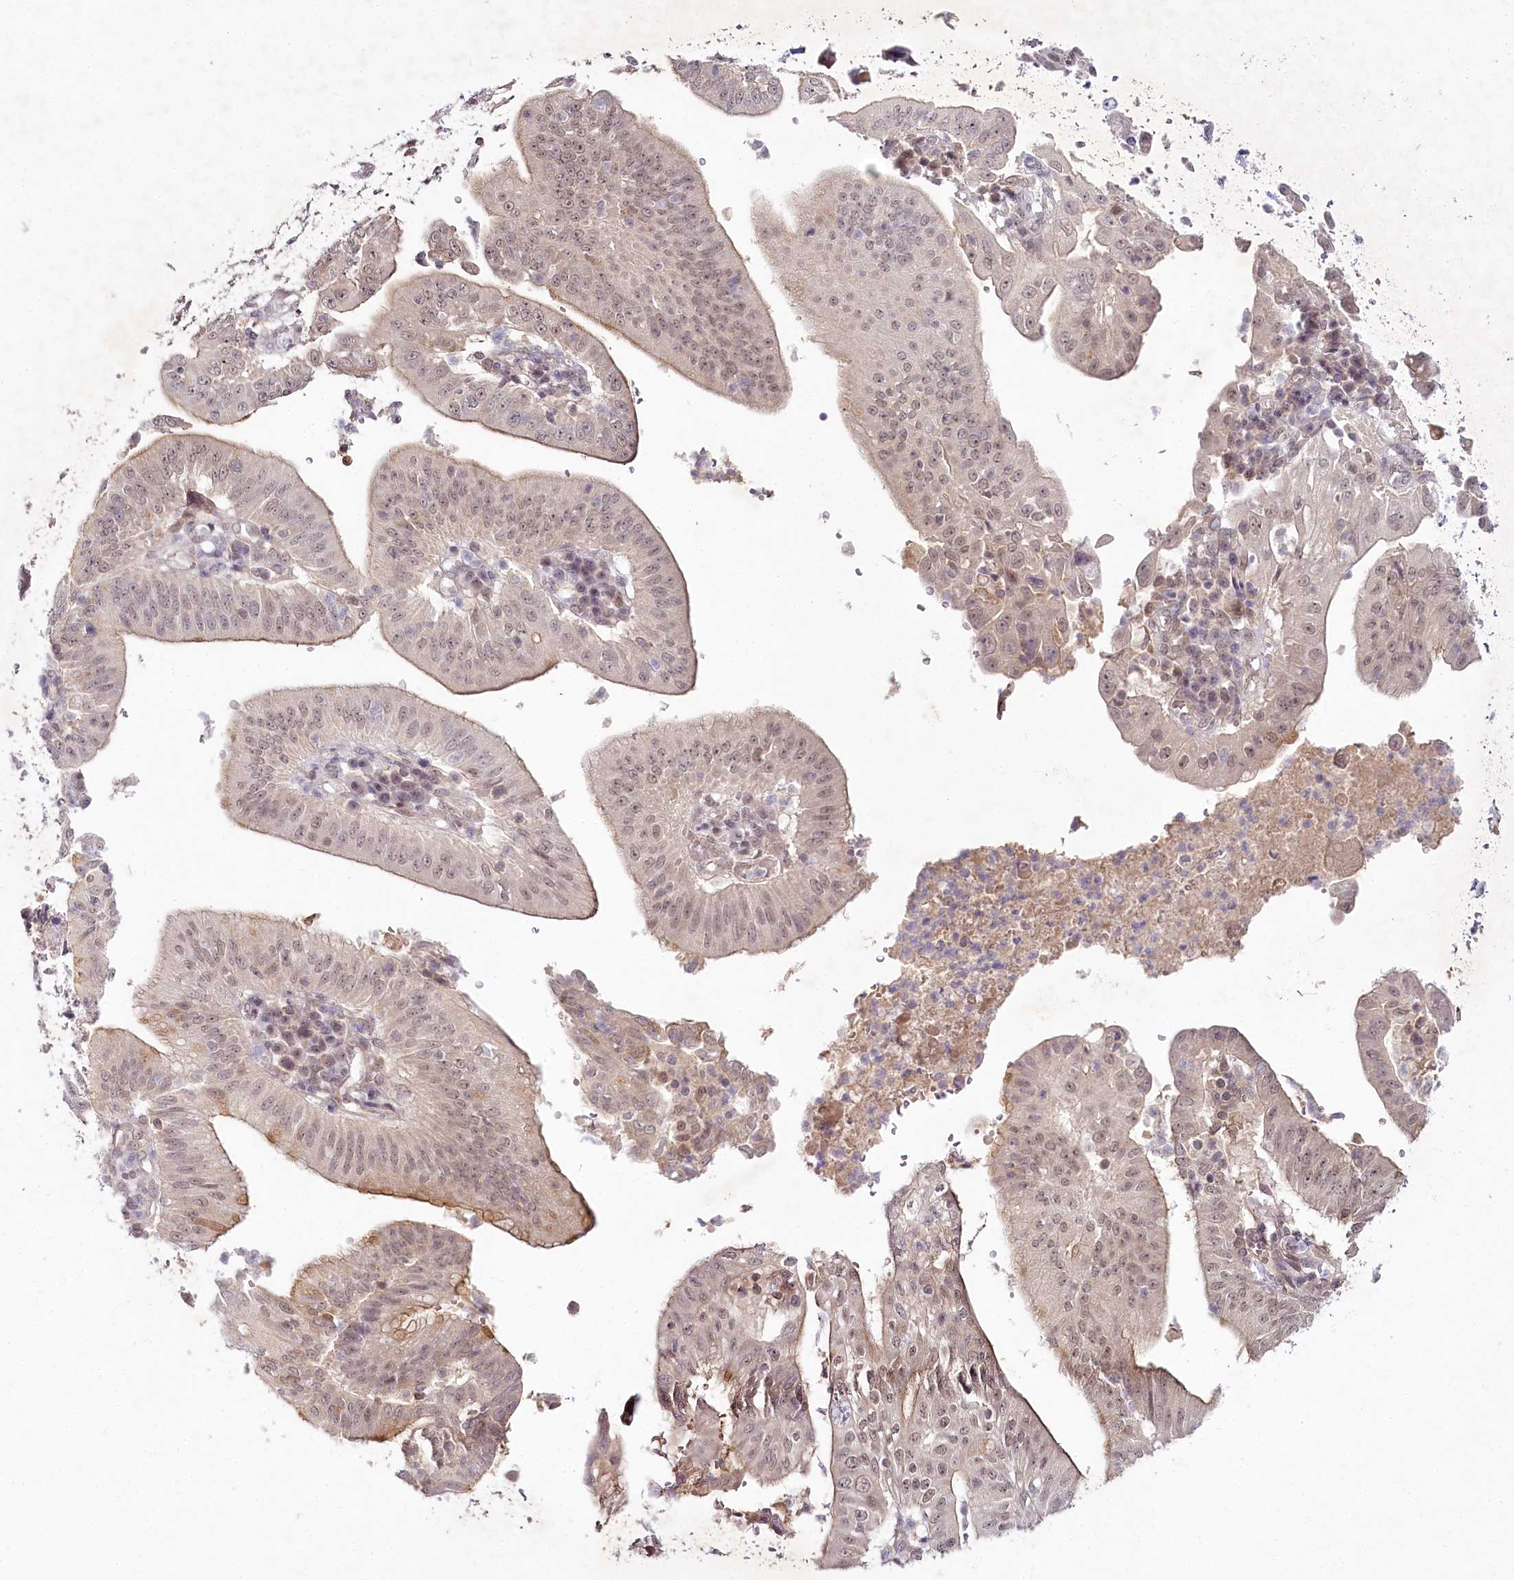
{"staining": {"intensity": "weak", "quantity": "25%-75%", "location": "cytoplasmic/membranous,nuclear"}, "tissue": "pancreatic cancer", "cell_type": "Tumor cells", "image_type": "cancer", "snomed": [{"axis": "morphology", "description": "Adenocarcinoma, NOS"}, {"axis": "topography", "description": "Pancreas"}], "caption": "Pancreatic cancer was stained to show a protein in brown. There is low levels of weak cytoplasmic/membranous and nuclear positivity in about 25%-75% of tumor cells.", "gene": "AMTN", "patient": {"sex": "male", "age": 68}}